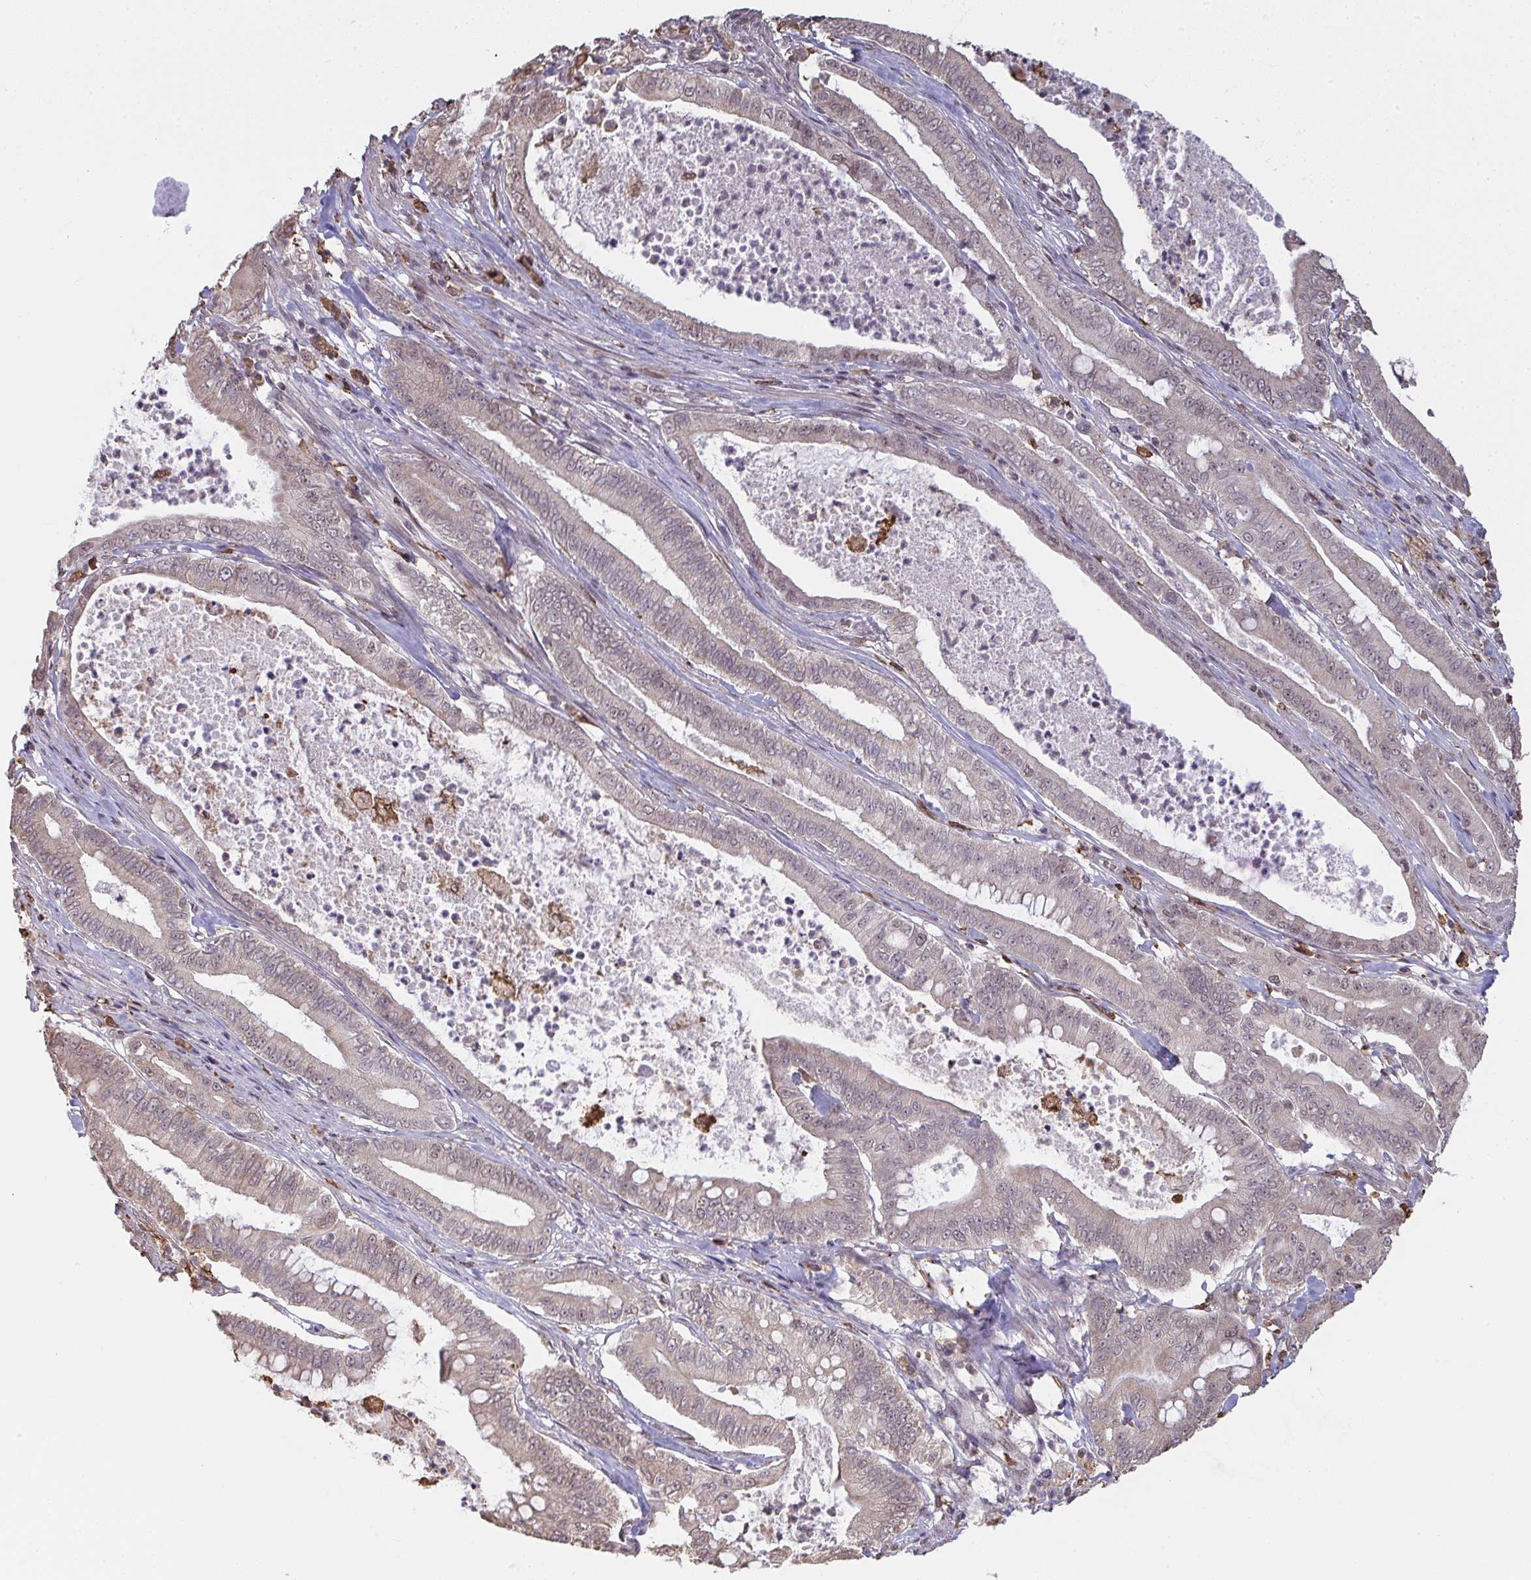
{"staining": {"intensity": "weak", "quantity": "25%-75%", "location": "cytoplasmic/membranous,nuclear"}, "tissue": "pancreatic cancer", "cell_type": "Tumor cells", "image_type": "cancer", "snomed": [{"axis": "morphology", "description": "Adenocarcinoma, NOS"}, {"axis": "topography", "description": "Pancreas"}], "caption": "Pancreatic adenocarcinoma stained with DAB (3,3'-diaminobenzidine) IHC exhibits low levels of weak cytoplasmic/membranous and nuclear positivity in approximately 25%-75% of tumor cells. The staining is performed using DAB brown chromogen to label protein expression. The nuclei are counter-stained blue using hematoxylin.", "gene": "SAP30", "patient": {"sex": "male", "age": 71}}